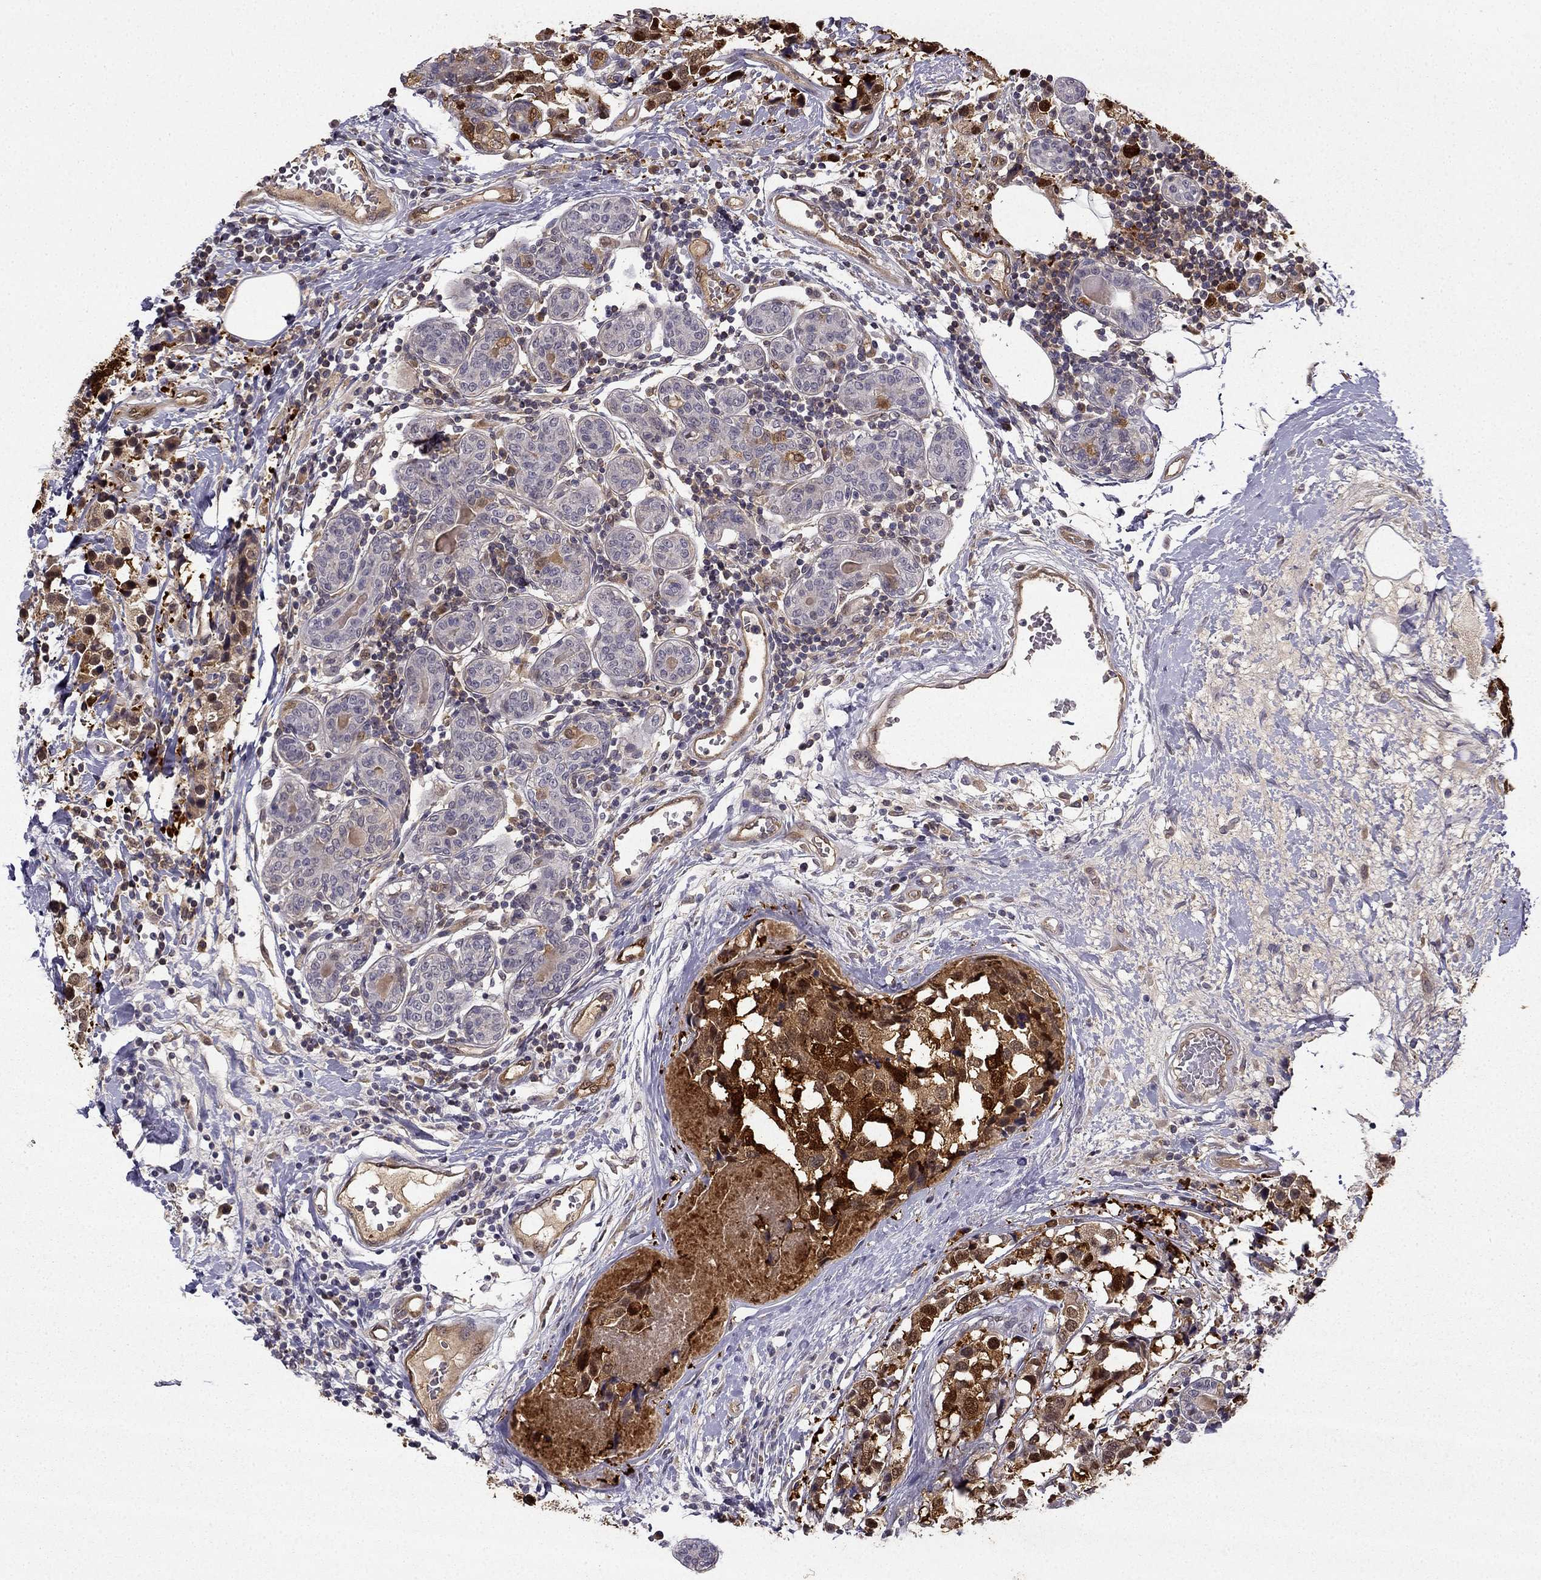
{"staining": {"intensity": "strong", "quantity": "25%-75%", "location": "cytoplasmic/membranous"}, "tissue": "breast cancer", "cell_type": "Tumor cells", "image_type": "cancer", "snomed": [{"axis": "morphology", "description": "Lobular carcinoma"}, {"axis": "topography", "description": "Breast"}], "caption": "The immunohistochemical stain shows strong cytoplasmic/membranous expression in tumor cells of breast cancer tissue.", "gene": "NQO1", "patient": {"sex": "female", "age": 59}}